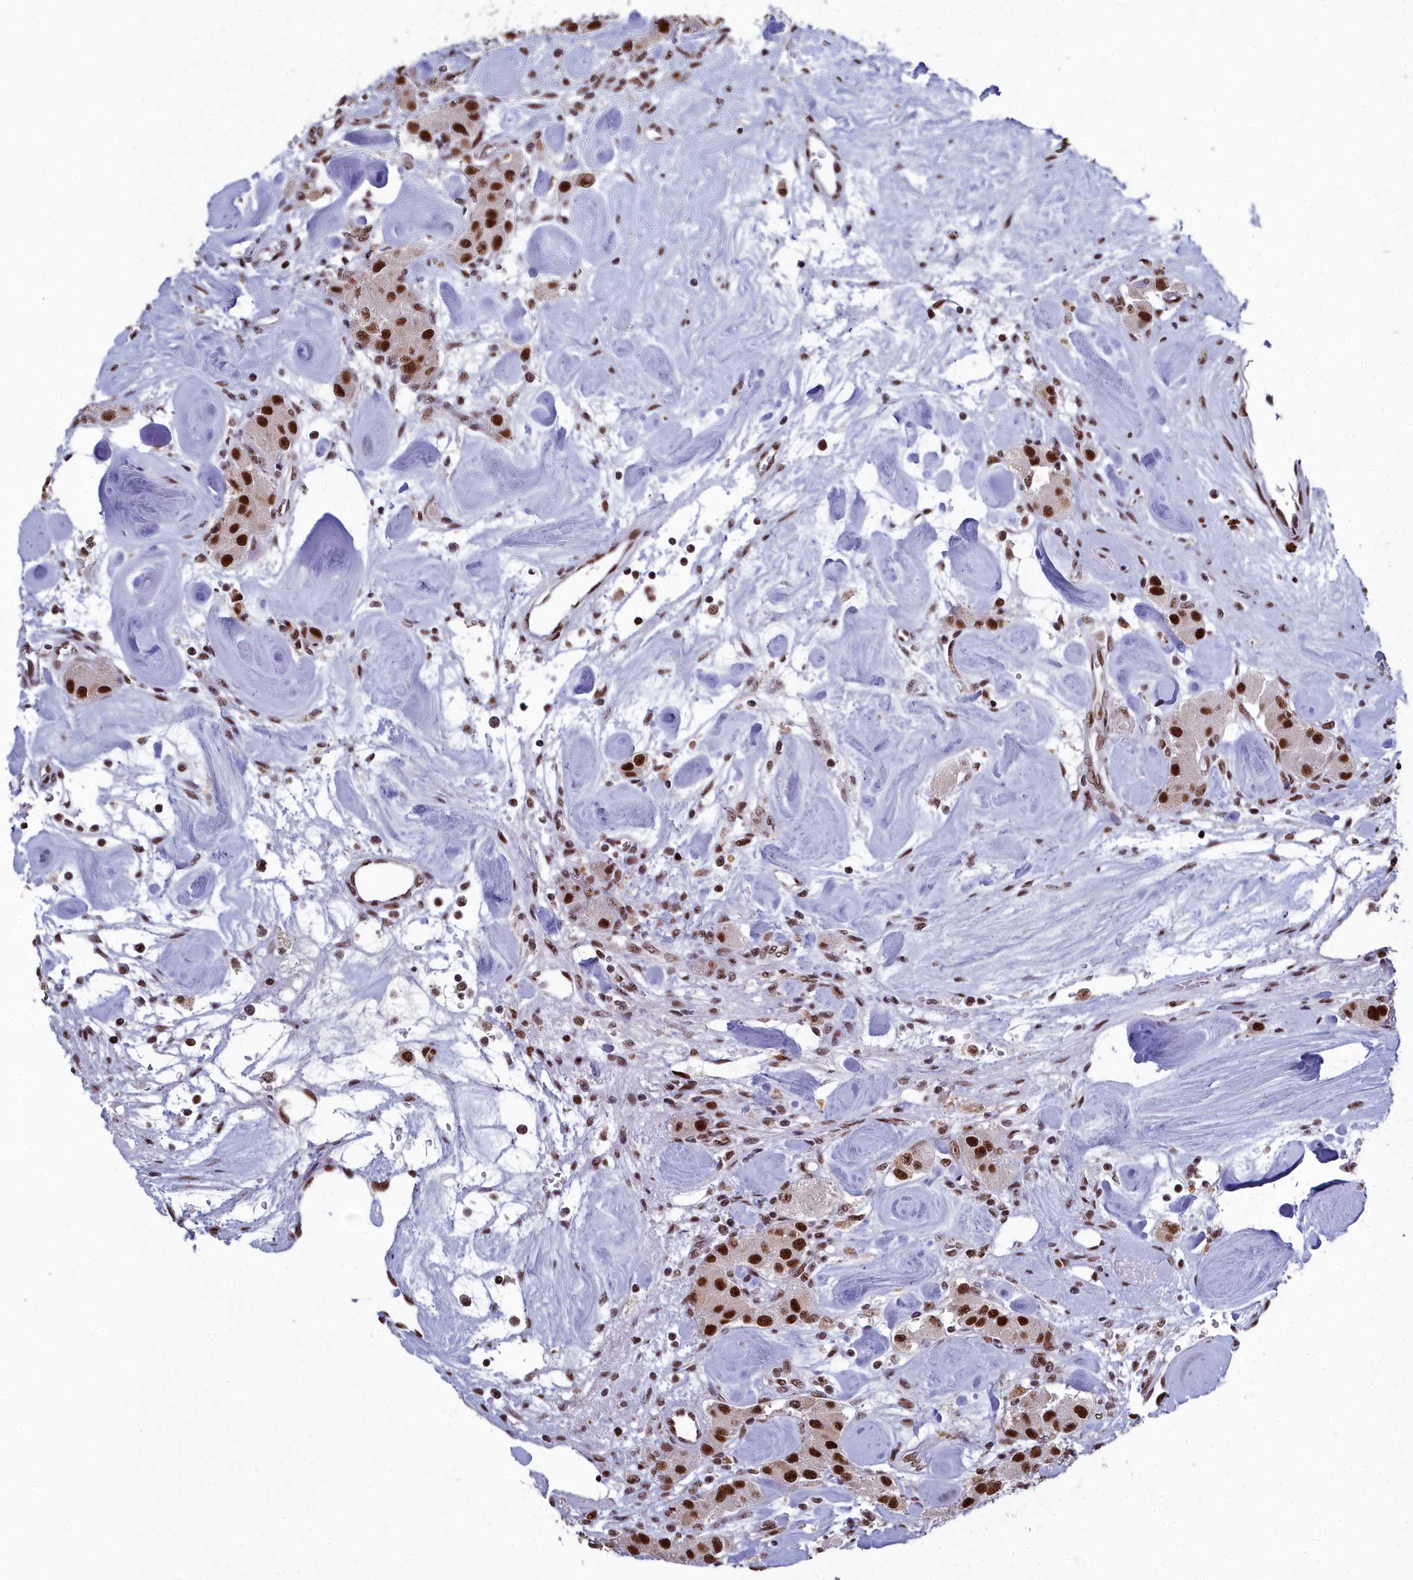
{"staining": {"intensity": "strong", "quantity": ">75%", "location": "nuclear"}, "tissue": "carcinoid", "cell_type": "Tumor cells", "image_type": "cancer", "snomed": [{"axis": "morphology", "description": "Carcinoid, malignant, NOS"}, {"axis": "topography", "description": "Pancreas"}], "caption": "Protein analysis of malignant carcinoid tissue reveals strong nuclear expression in about >75% of tumor cells.", "gene": "SF3B3", "patient": {"sex": "male", "age": 41}}